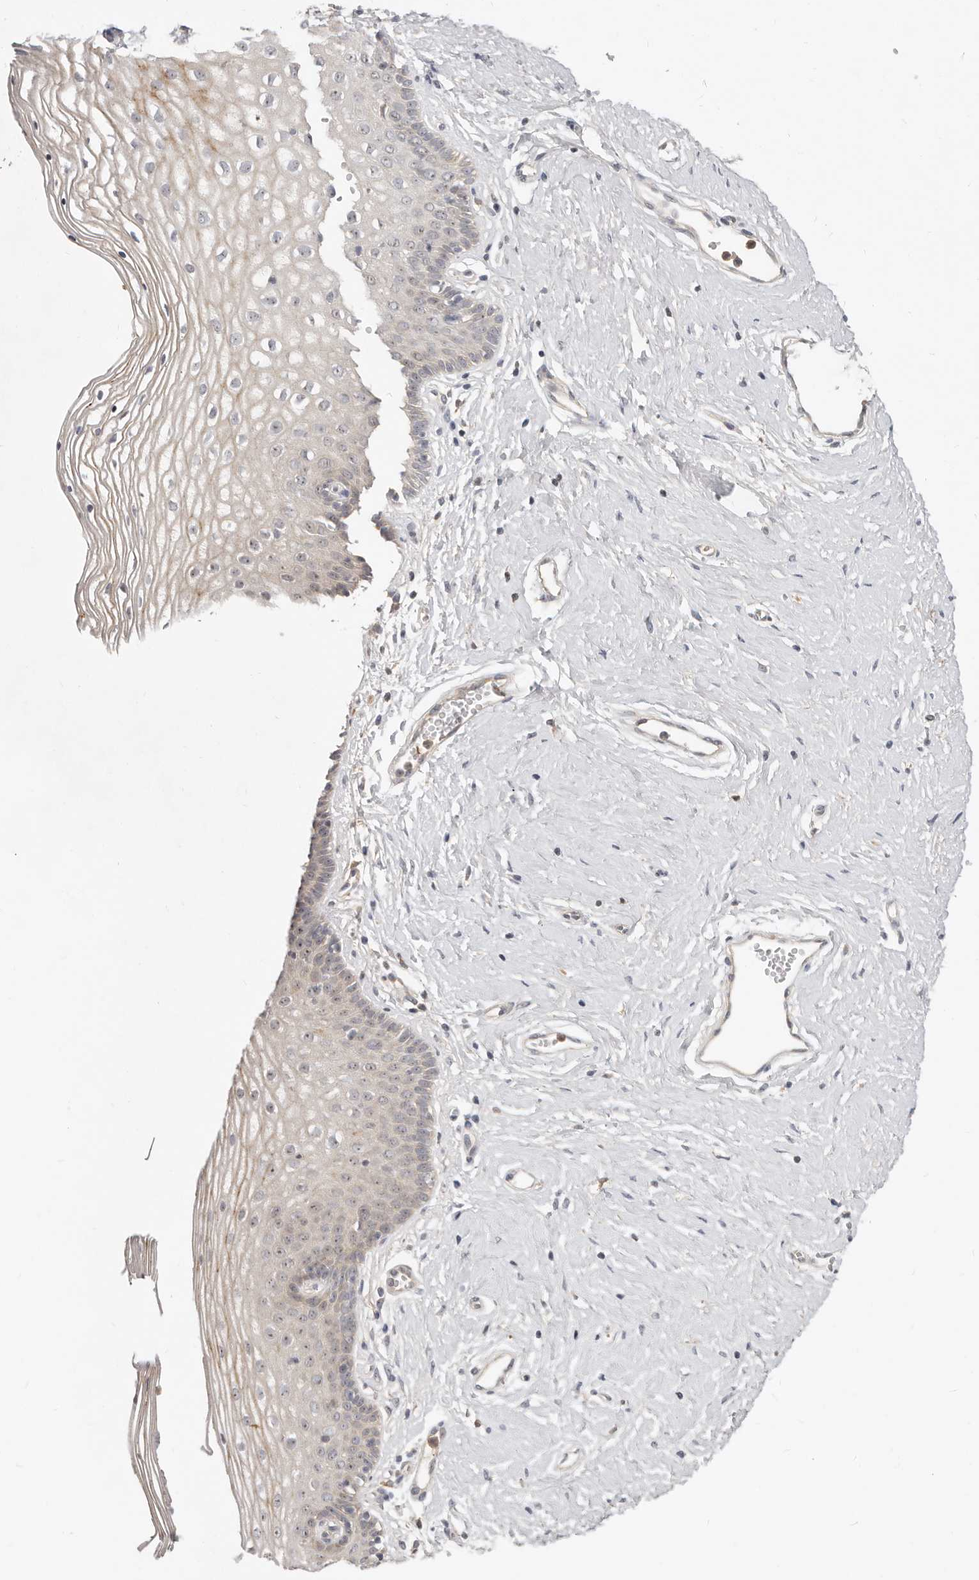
{"staining": {"intensity": "moderate", "quantity": "<25%", "location": "cytoplasmic/membranous"}, "tissue": "vagina", "cell_type": "Squamous epithelial cells", "image_type": "normal", "snomed": [{"axis": "morphology", "description": "Normal tissue, NOS"}, {"axis": "topography", "description": "Vagina"}], "caption": "Protein expression analysis of unremarkable vagina exhibits moderate cytoplasmic/membranous staining in about <25% of squamous epithelial cells.", "gene": "MICALL2", "patient": {"sex": "female", "age": 32}}